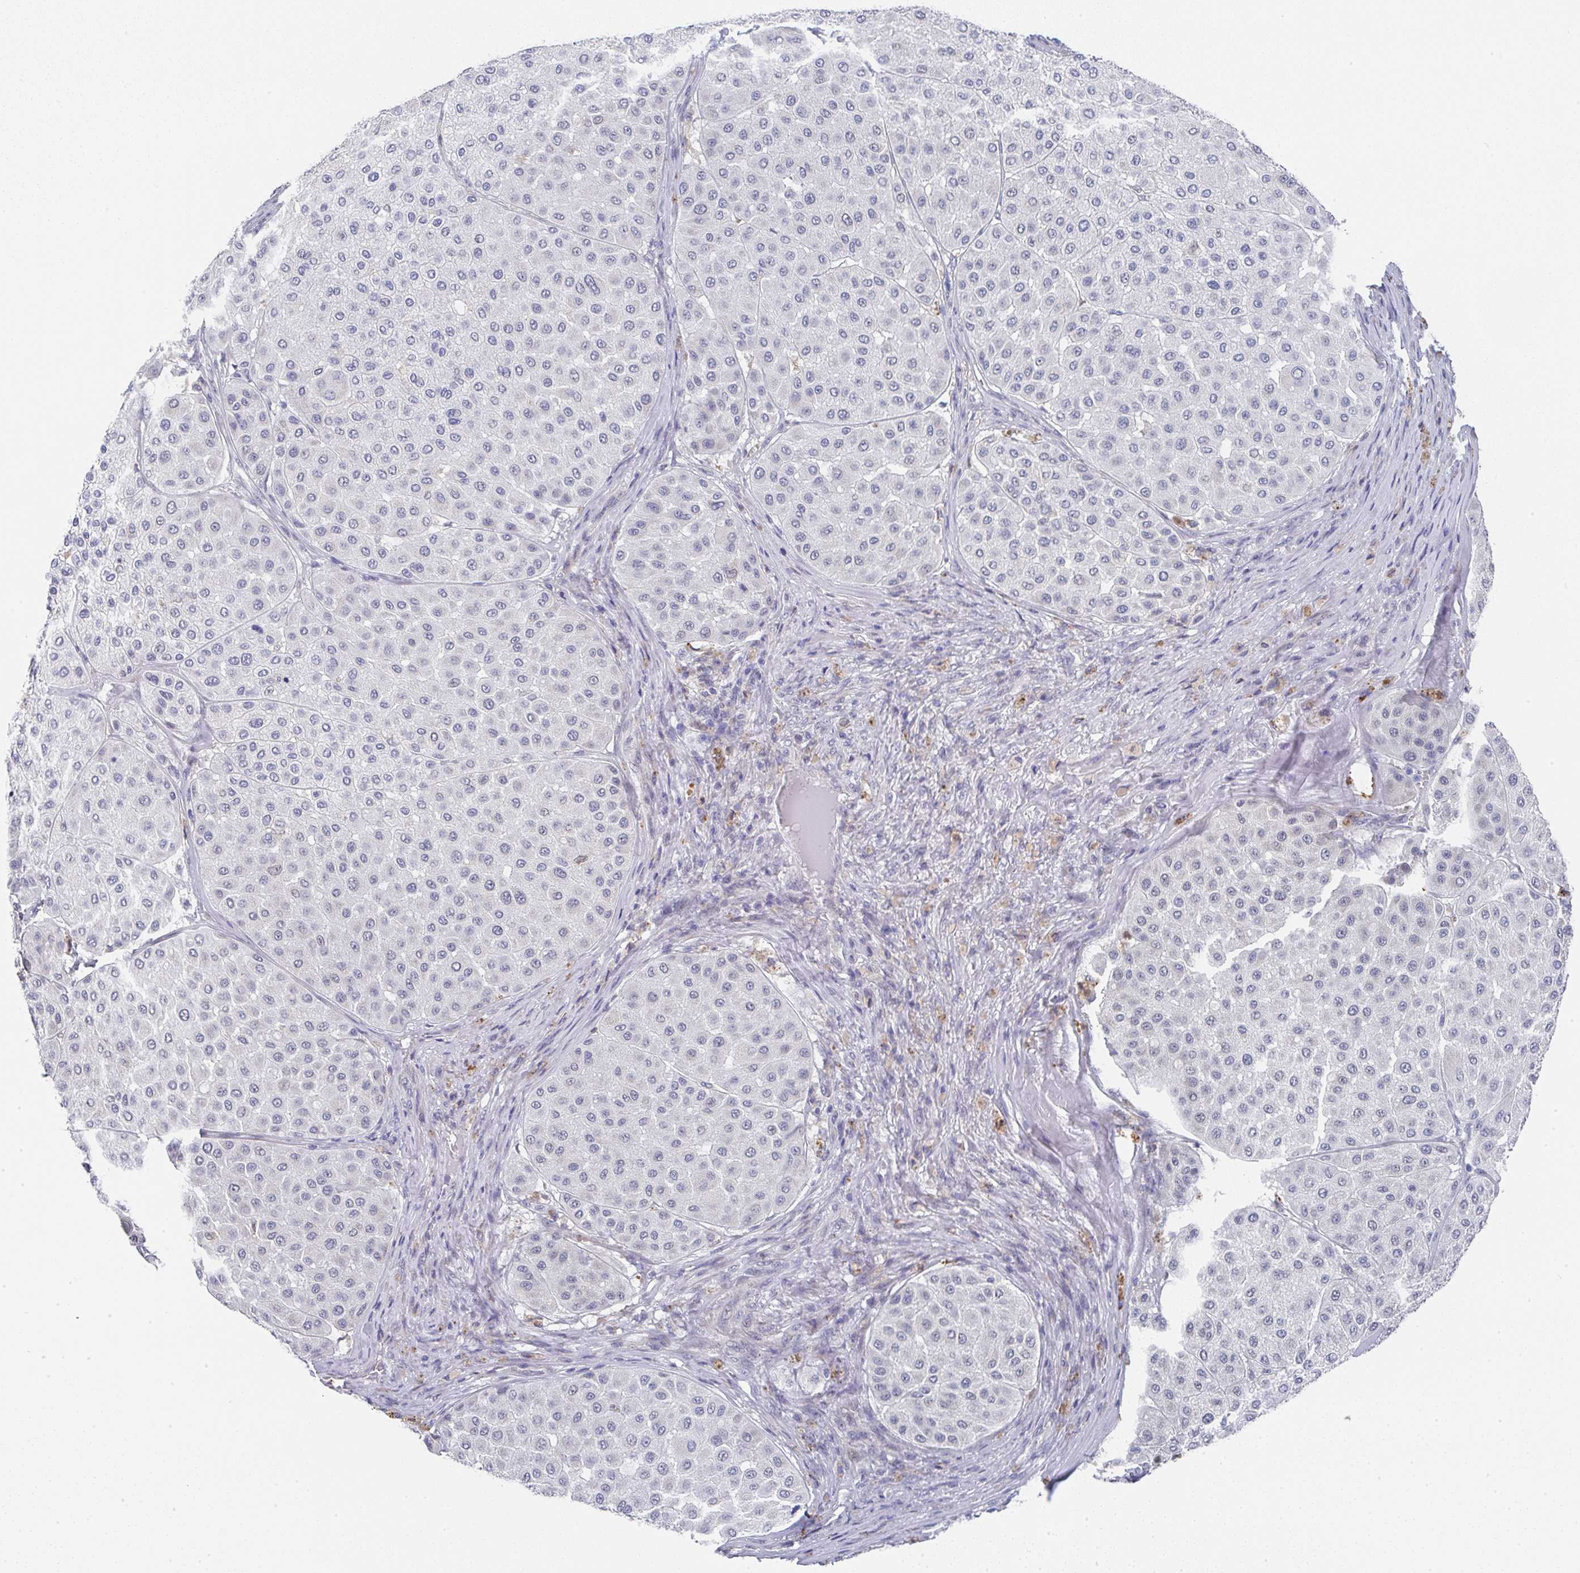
{"staining": {"intensity": "negative", "quantity": "none", "location": "none"}, "tissue": "melanoma", "cell_type": "Tumor cells", "image_type": "cancer", "snomed": [{"axis": "morphology", "description": "Malignant melanoma, Metastatic site"}, {"axis": "topography", "description": "Smooth muscle"}], "caption": "This micrograph is of malignant melanoma (metastatic site) stained with immunohistochemistry (IHC) to label a protein in brown with the nuclei are counter-stained blue. There is no expression in tumor cells.", "gene": "NCF1", "patient": {"sex": "male", "age": 41}}